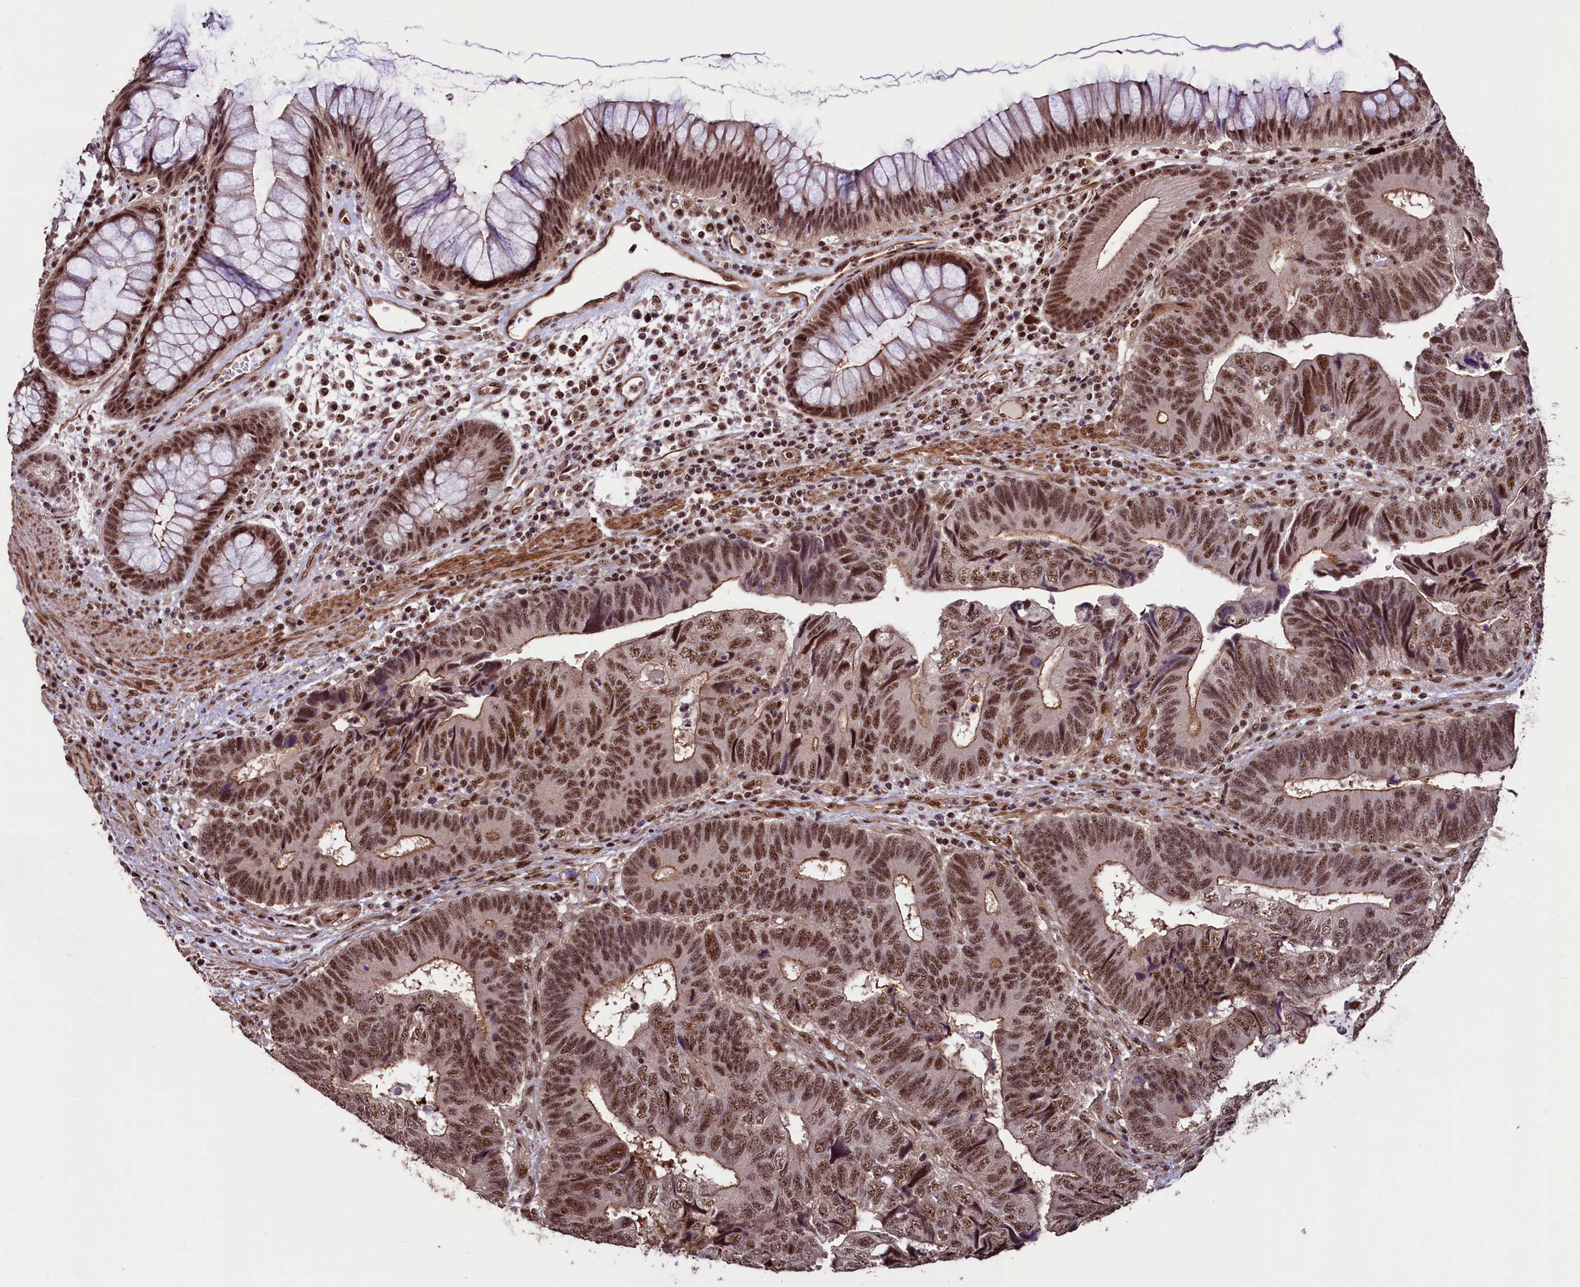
{"staining": {"intensity": "moderate", "quantity": ">75%", "location": "nuclear"}, "tissue": "colorectal cancer", "cell_type": "Tumor cells", "image_type": "cancer", "snomed": [{"axis": "morphology", "description": "Adenocarcinoma, NOS"}, {"axis": "topography", "description": "Colon"}], "caption": "Tumor cells exhibit moderate nuclear expression in about >75% of cells in colorectal adenocarcinoma. The protein is stained brown, and the nuclei are stained in blue (DAB IHC with brightfield microscopy, high magnification).", "gene": "SFSWAP", "patient": {"sex": "female", "age": 67}}